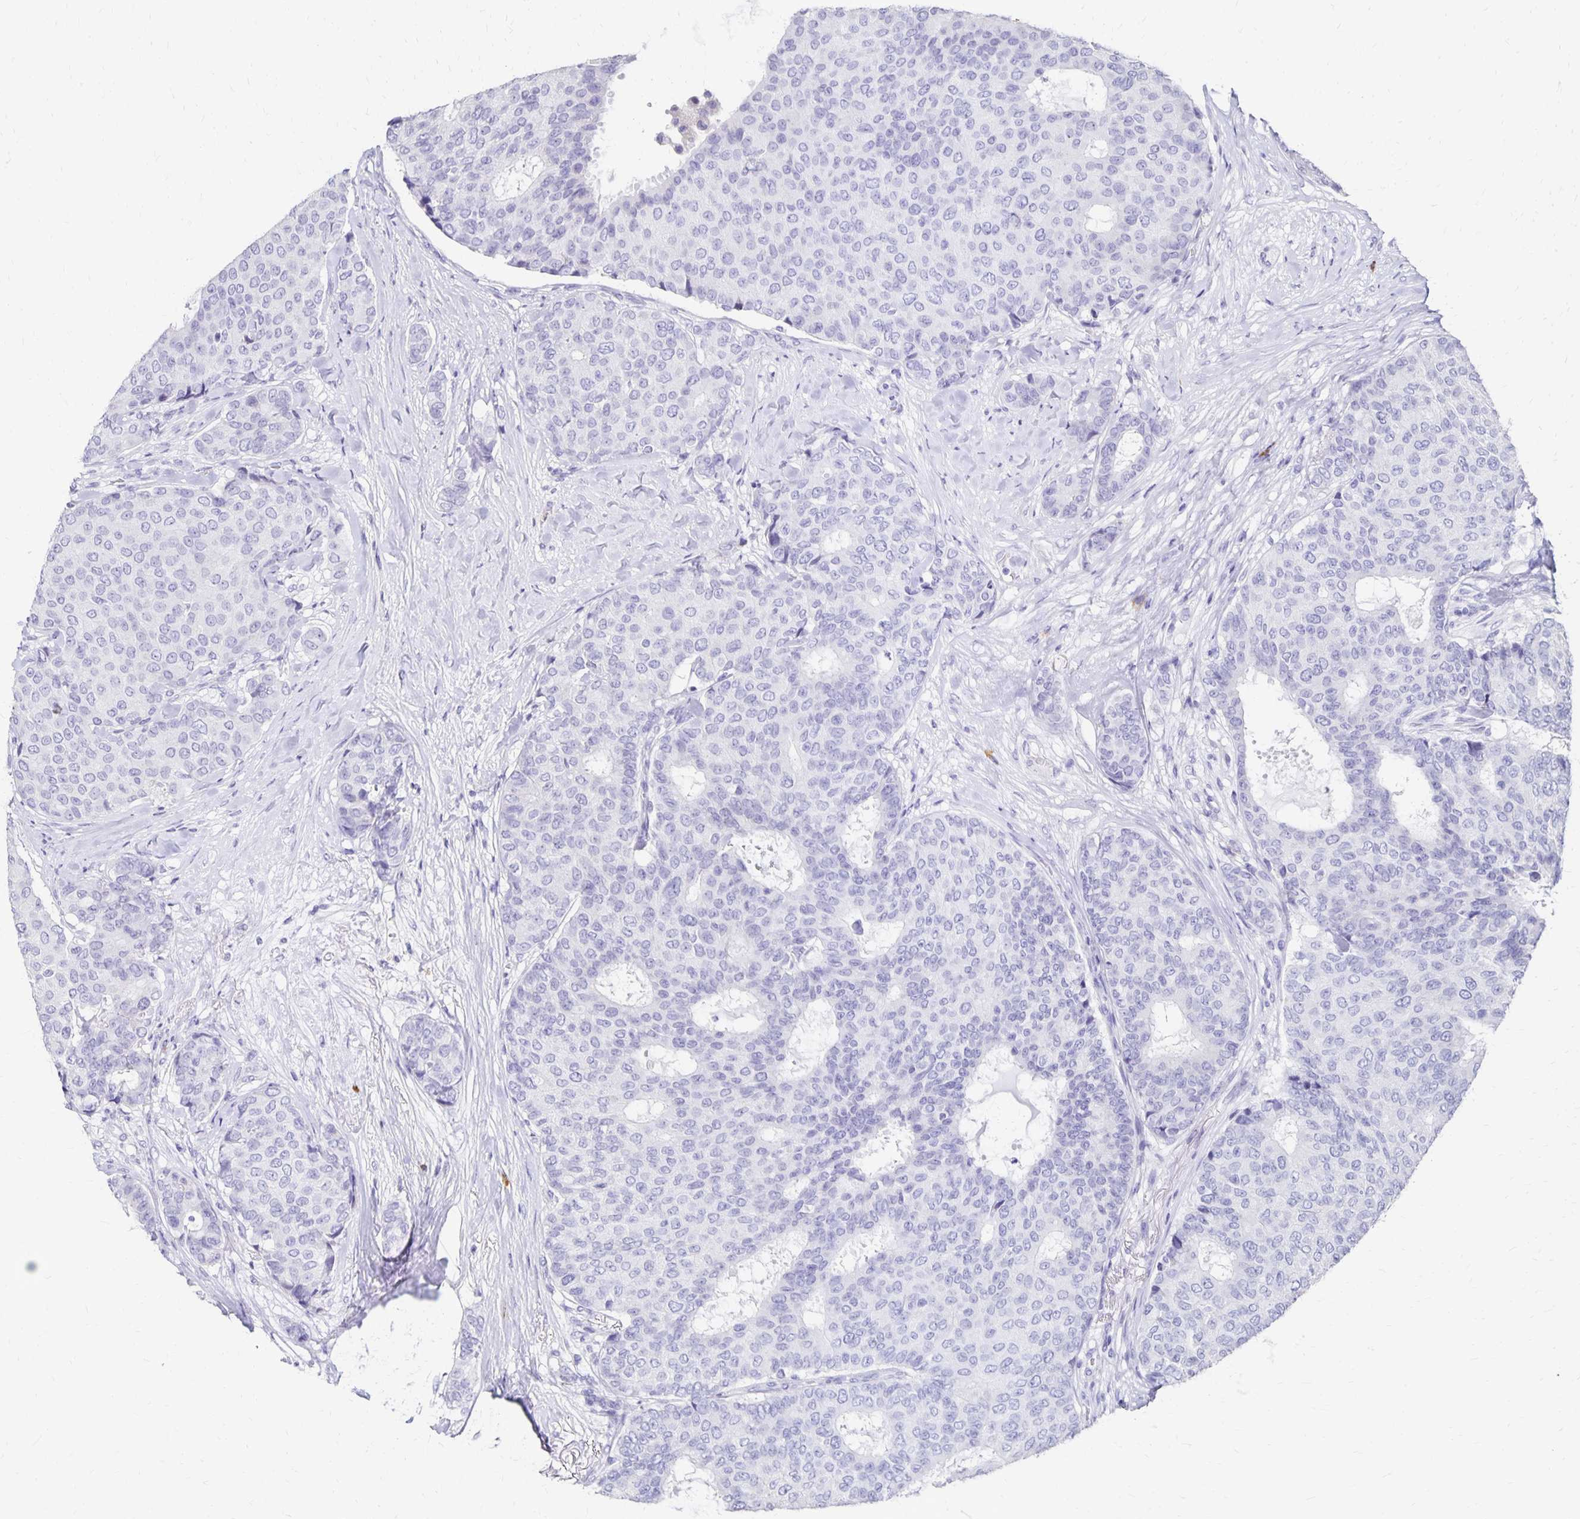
{"staining": {"intensity": "negative", "quantity": "none", "location": "none"}, "tissue": "breast cancer", "cell_type": "Tumor cells", "image_type": "cancer", "snomed": [{"axis": "morphology", "description": "Duct carcinoma"}, {"axis": "topography", "description": "Breast"}], "caption": "This is an immunohistochemistry image of invasive ductal carcinoma (breast). There is no expression in tumor cells.", "gene": "DYNLT4", "patient": {"sex": "female", "age": 75}}